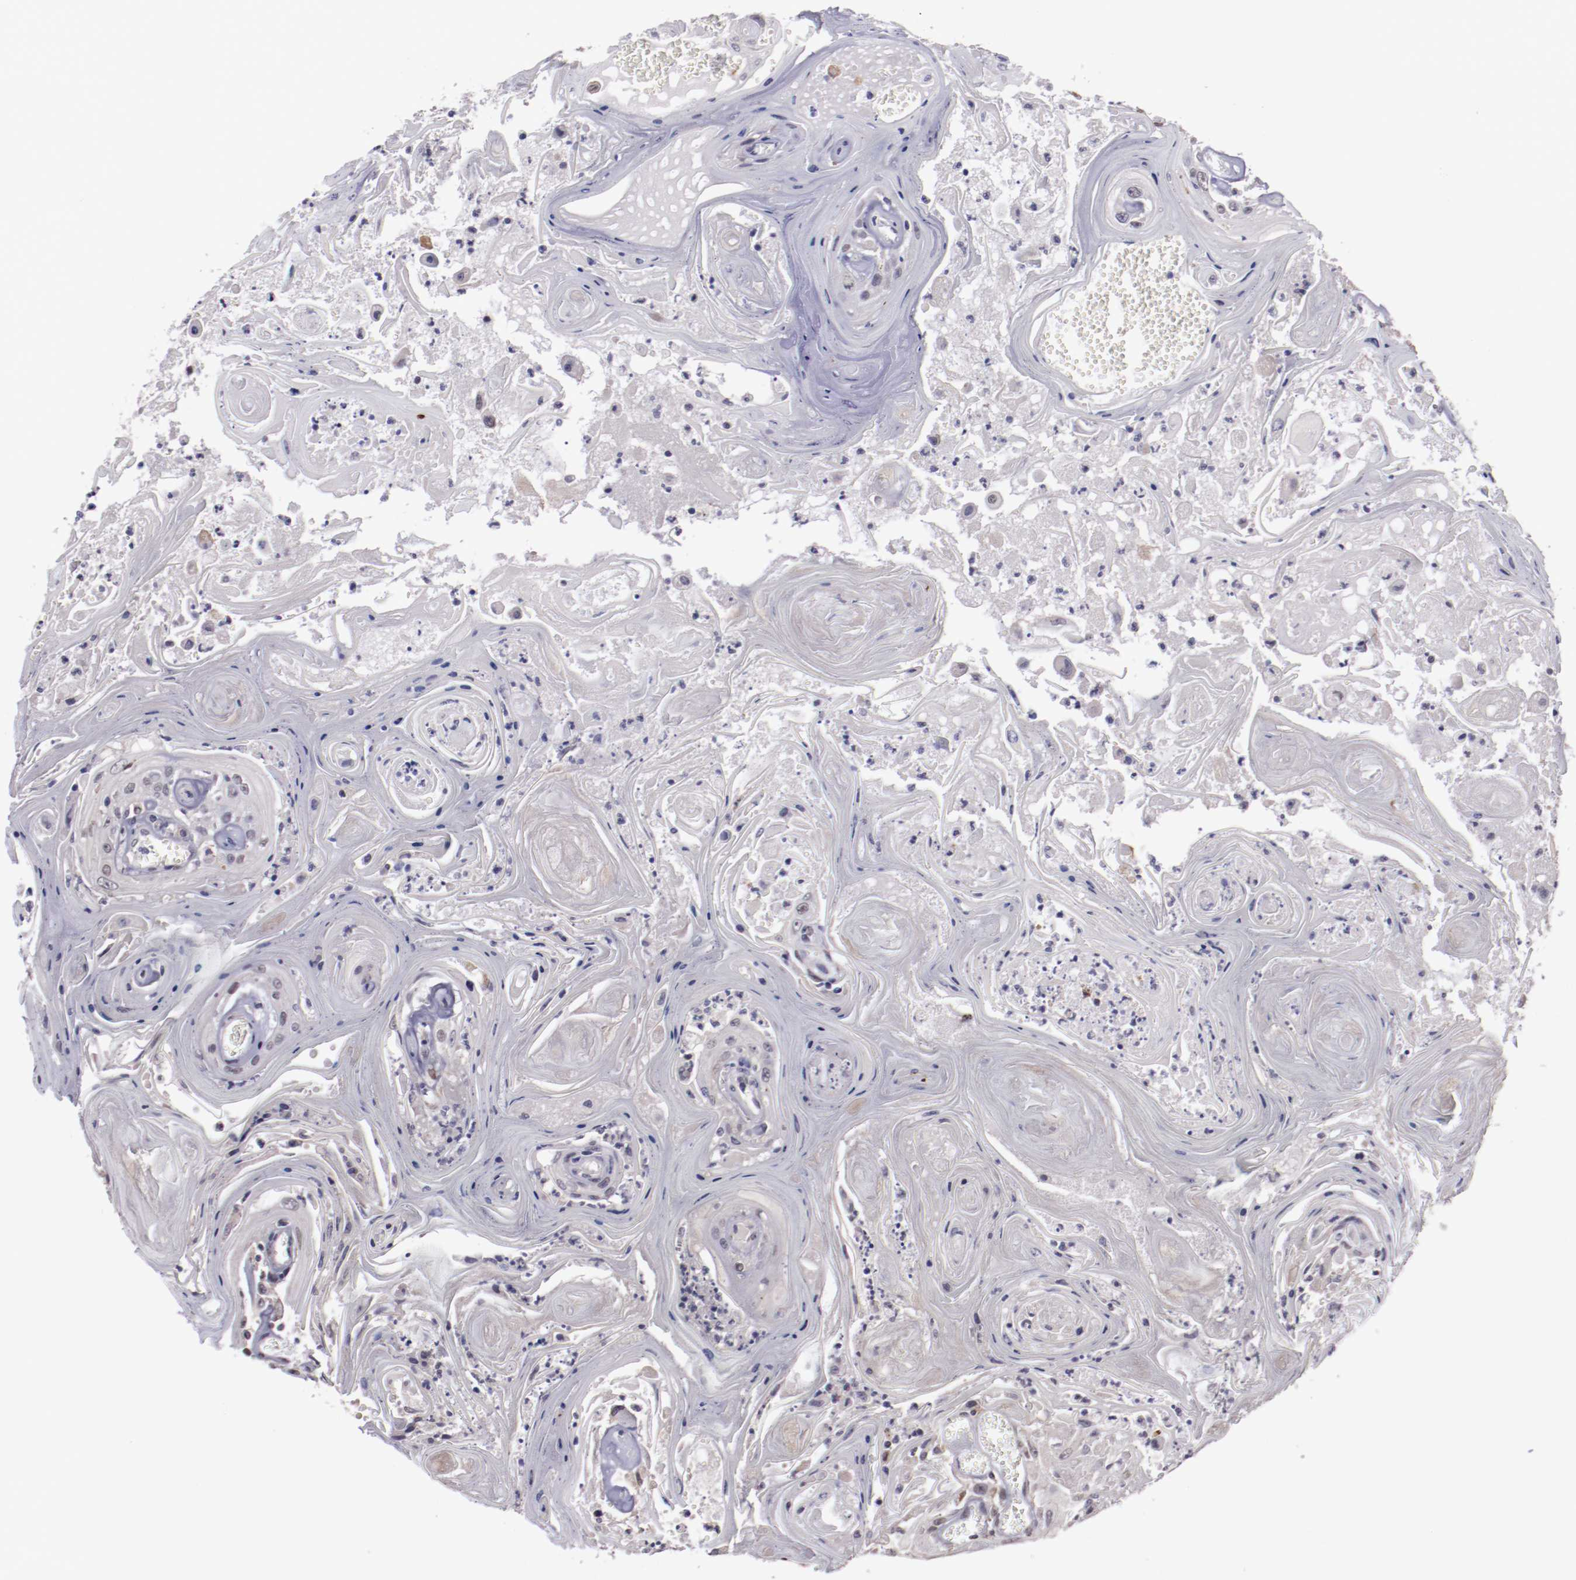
{"staining": {"intensity": "weak", "quantity": "<25%", "location": "nuclear"}, "tissue": "head and neck cancer", "cell_type": "Tumor cells", "image_type": "cancer", "snomed": [{"axis": "morphology", "description": "Squamous cell carcinoma, NOS"}, {"axis": "topography", "description": "Oral tissue"}, {"axis": "topography", "description": "Head-Neck"}], "caption": "Immunohistochemistry photomicrograph of head and neck squamous cell carcinoma stained for a protein (brown), which exhibits no expression in tumor cells.", "gene": "NRXN3", "patient": {"sex": "female", "age": 76}}